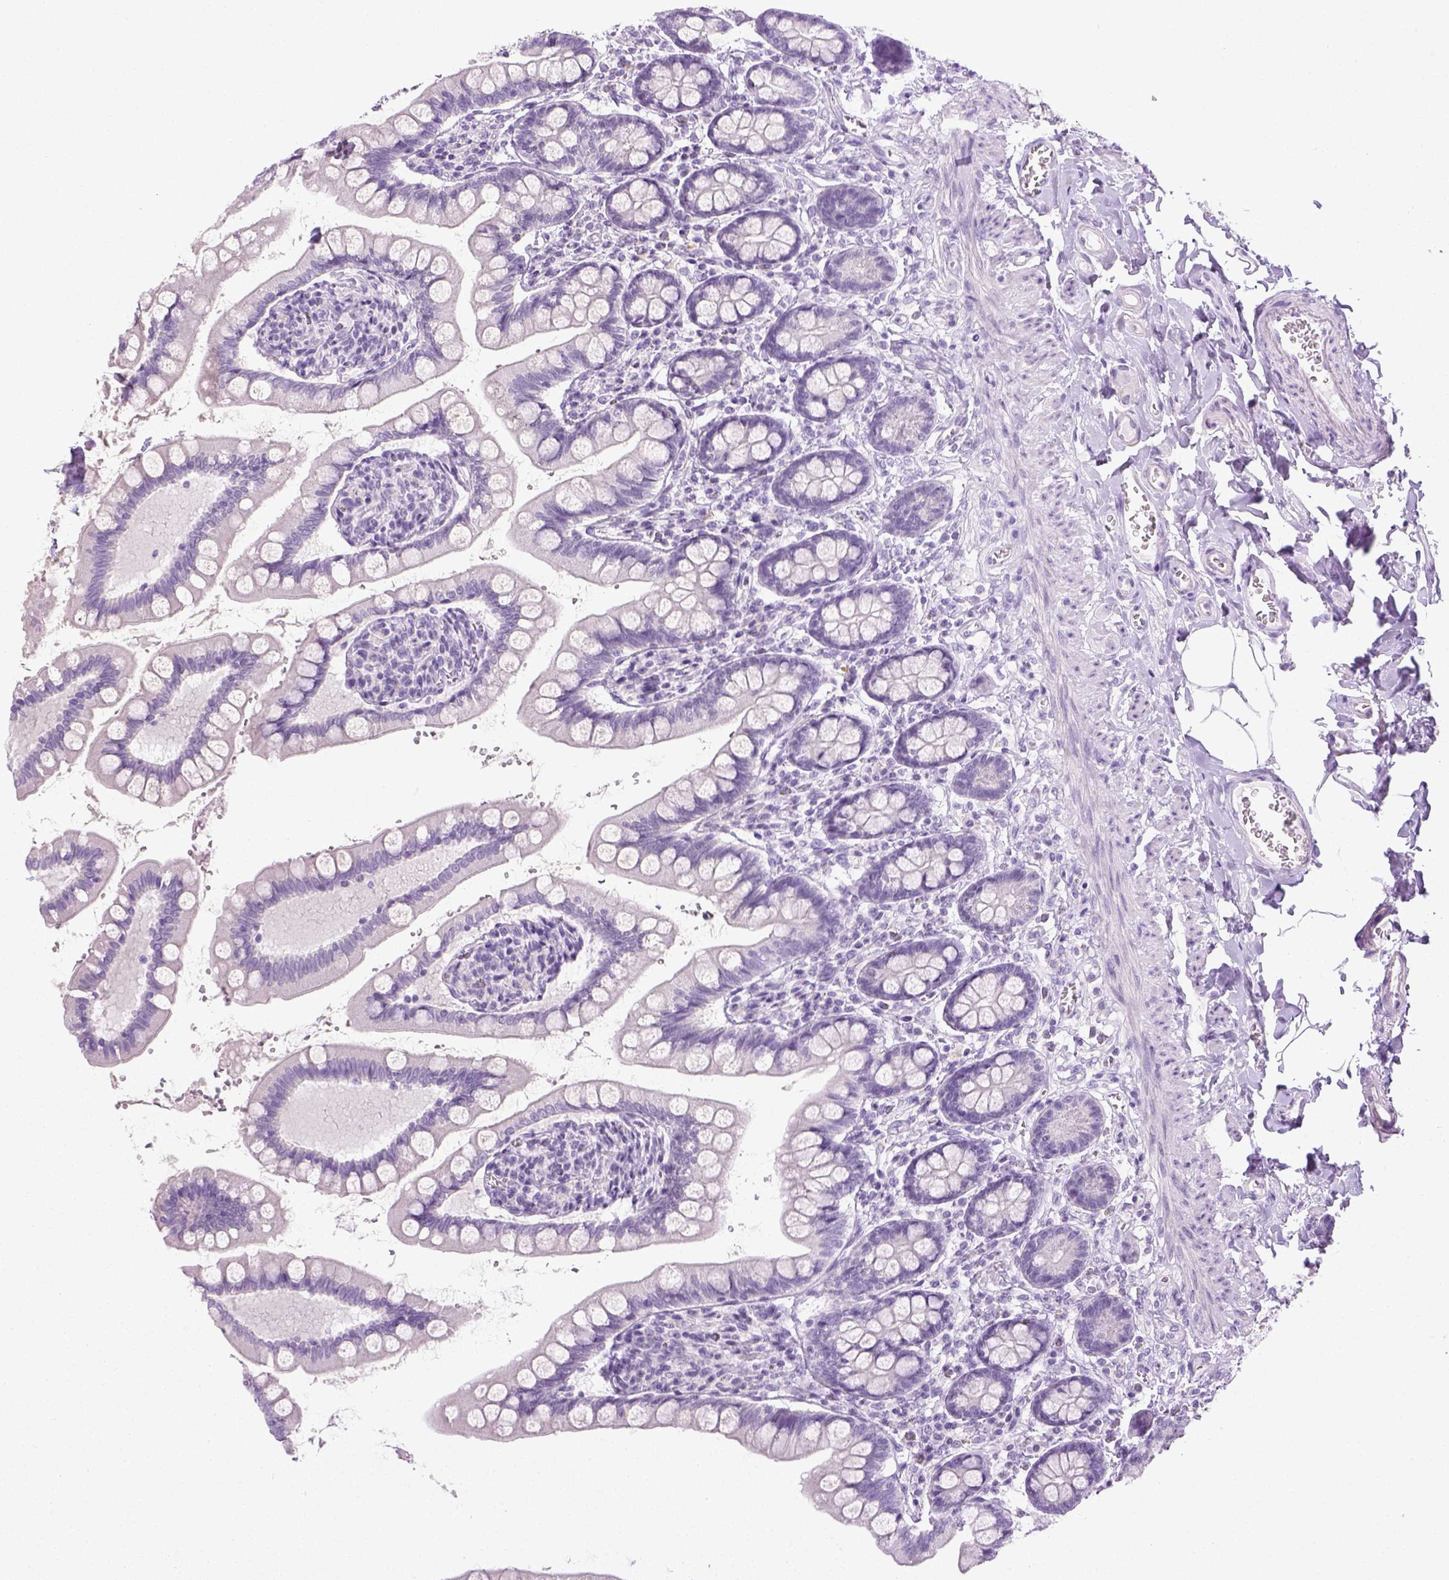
{"staining": {"intensity": "negative", "quantity": "none", "location": "none"}, "tissue": "small intestine", "cell_type": "Glandular cells", "image_type": "normal", "snomed": [{"axis": "morphology", "description": "Normal tissue, NOS"}, {"axis": "topography", "description": "Small intestine"}], "caption": "This photomicrograph is of benign small intestine stained with IHC to label a protein in brown with the nuclei are counter-stained blue. There is no positivity in glandular cells.", "gene": "LGSN", "patient": {"sex": "female", "age": 56}}